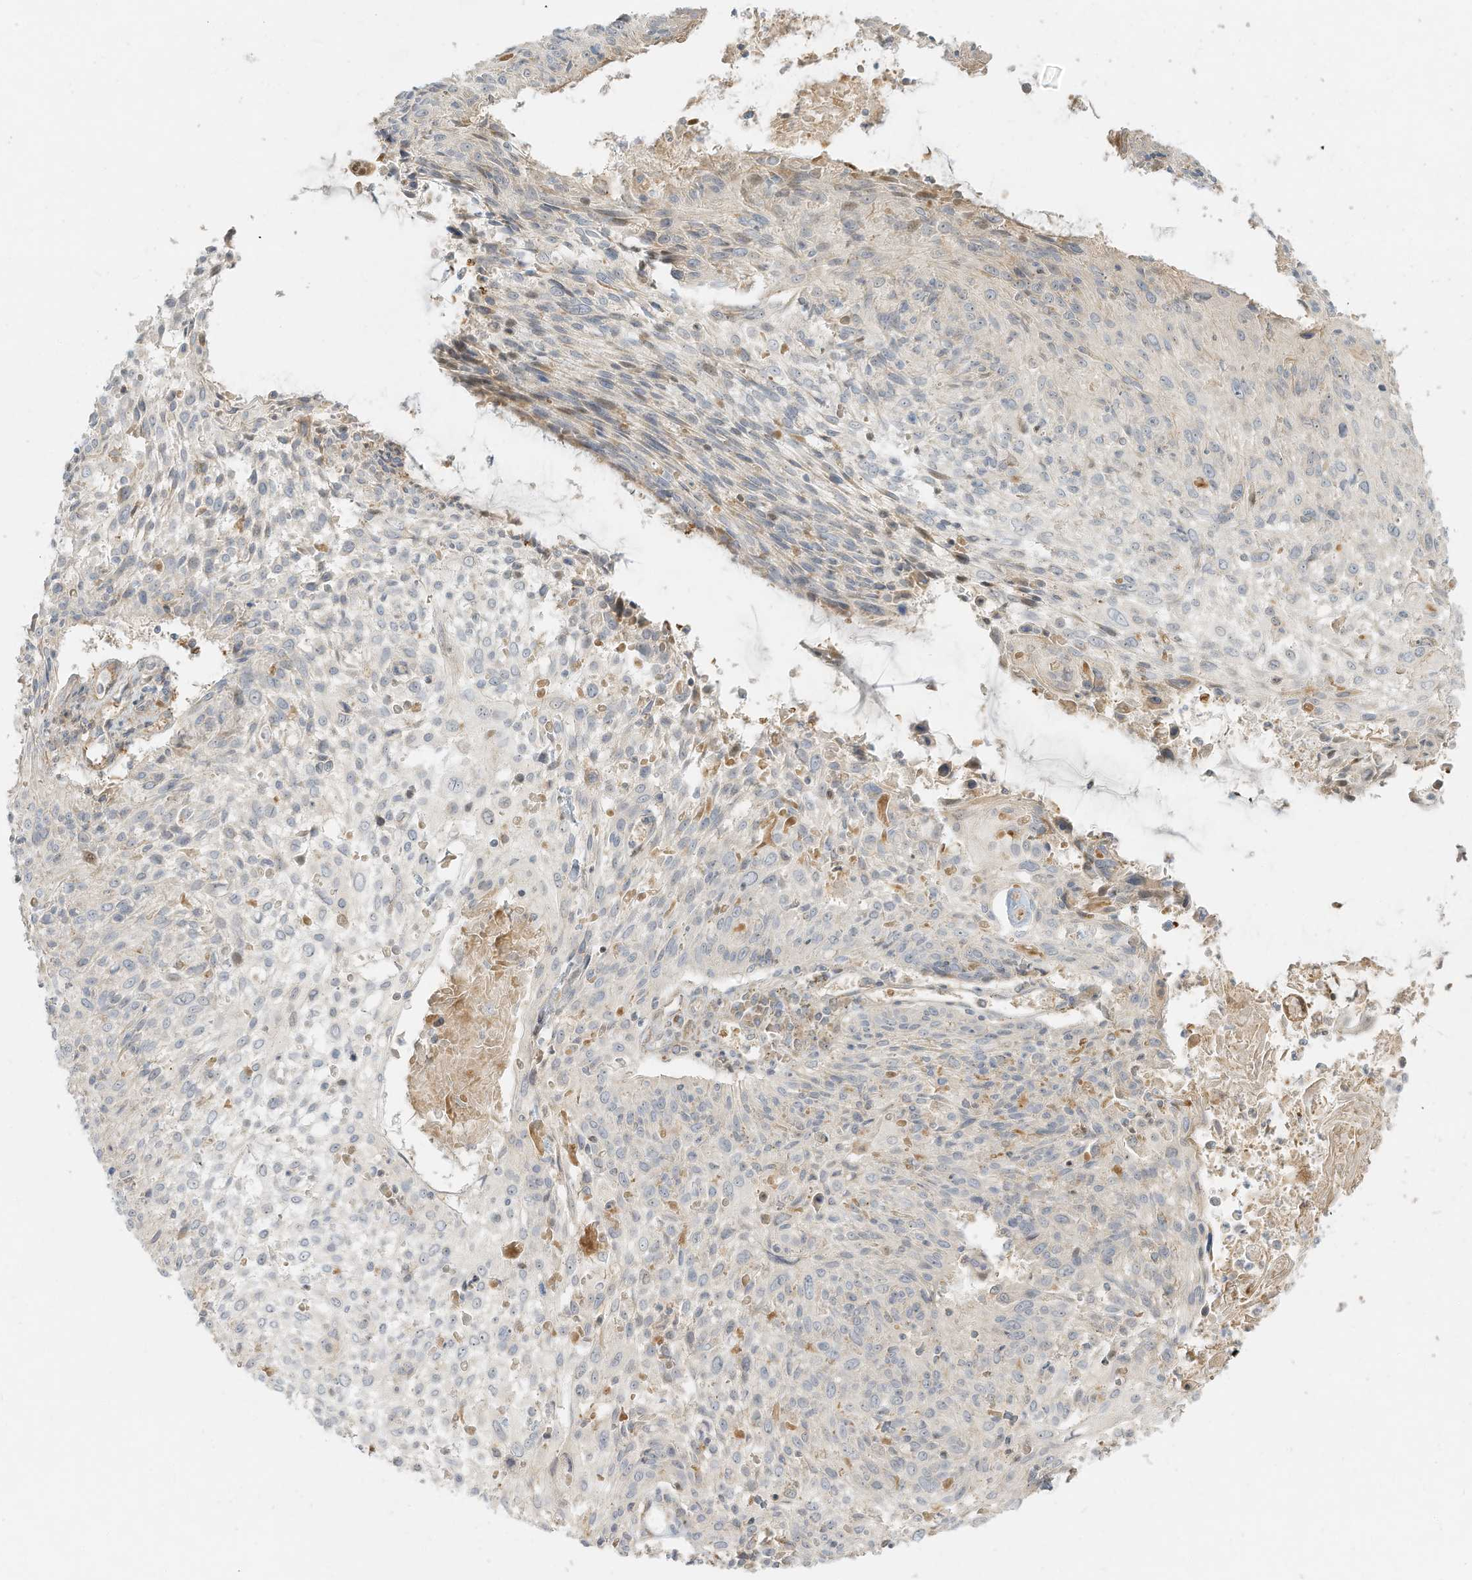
{"staining": {"intensity": "negative", "quantity": "none", "location": "none"}, "tissue": "cervical cancer", "cell_type": "Tumor cells", "image_type": "cancer", "snomed": [{"axis": "morphology", "description": "Squamous cell carcinoma, NOS"}, {"axis": "topography", "description": "Cervix"}], "caption": "There is no significant expression in tumor cells of squamous cell carcinoma (cervical).", "gene": "OFD1", "patient": {"sex": "female", "age": 51}}